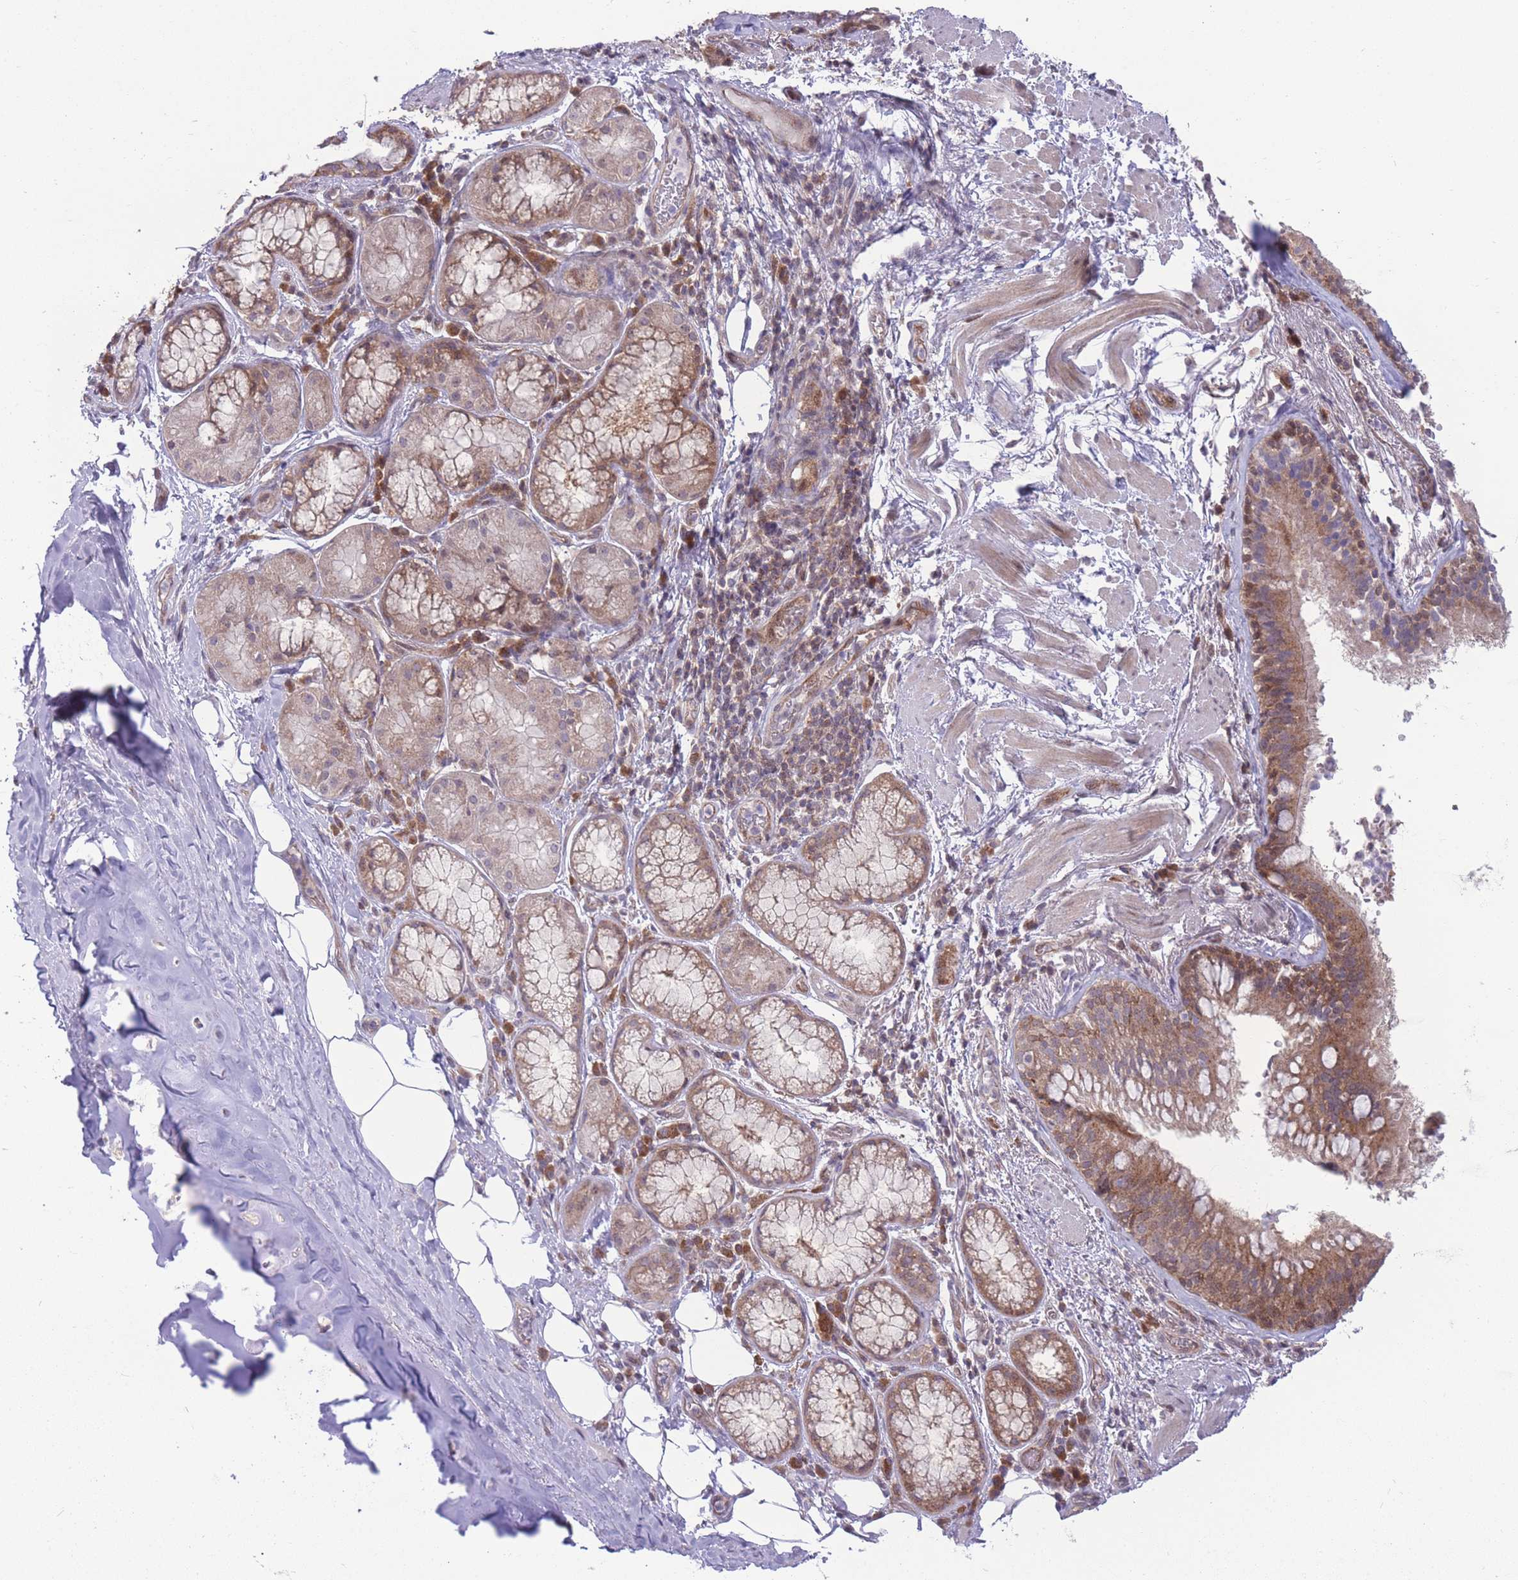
{"staining": {"intensity": "negative", "quantity": "none", "location": "none"}, "tissue": "adipose tissue", "cell_type": "Adipocytes", "image_type": "normal", "snomed": [{"axis": "morphology", "description": "Normal tissue, NOS"}, {"axis": "topography", "description": "Lymph node"}, {"axis": "topography", "description": "Cartilage tissue"}, {"axis": "topography", "description": "Bronchus"}], "caption": "The photomicrograph shows no staining of adipocytes in normal adipose tissue. The staining is performed using DAB (3,3'-diaminobenzidine) brown chromogen with nuclei counter-stained in using hematoxylin.", "gene": "RIC8A", "patient": {"sex": "male", "age": 63}}